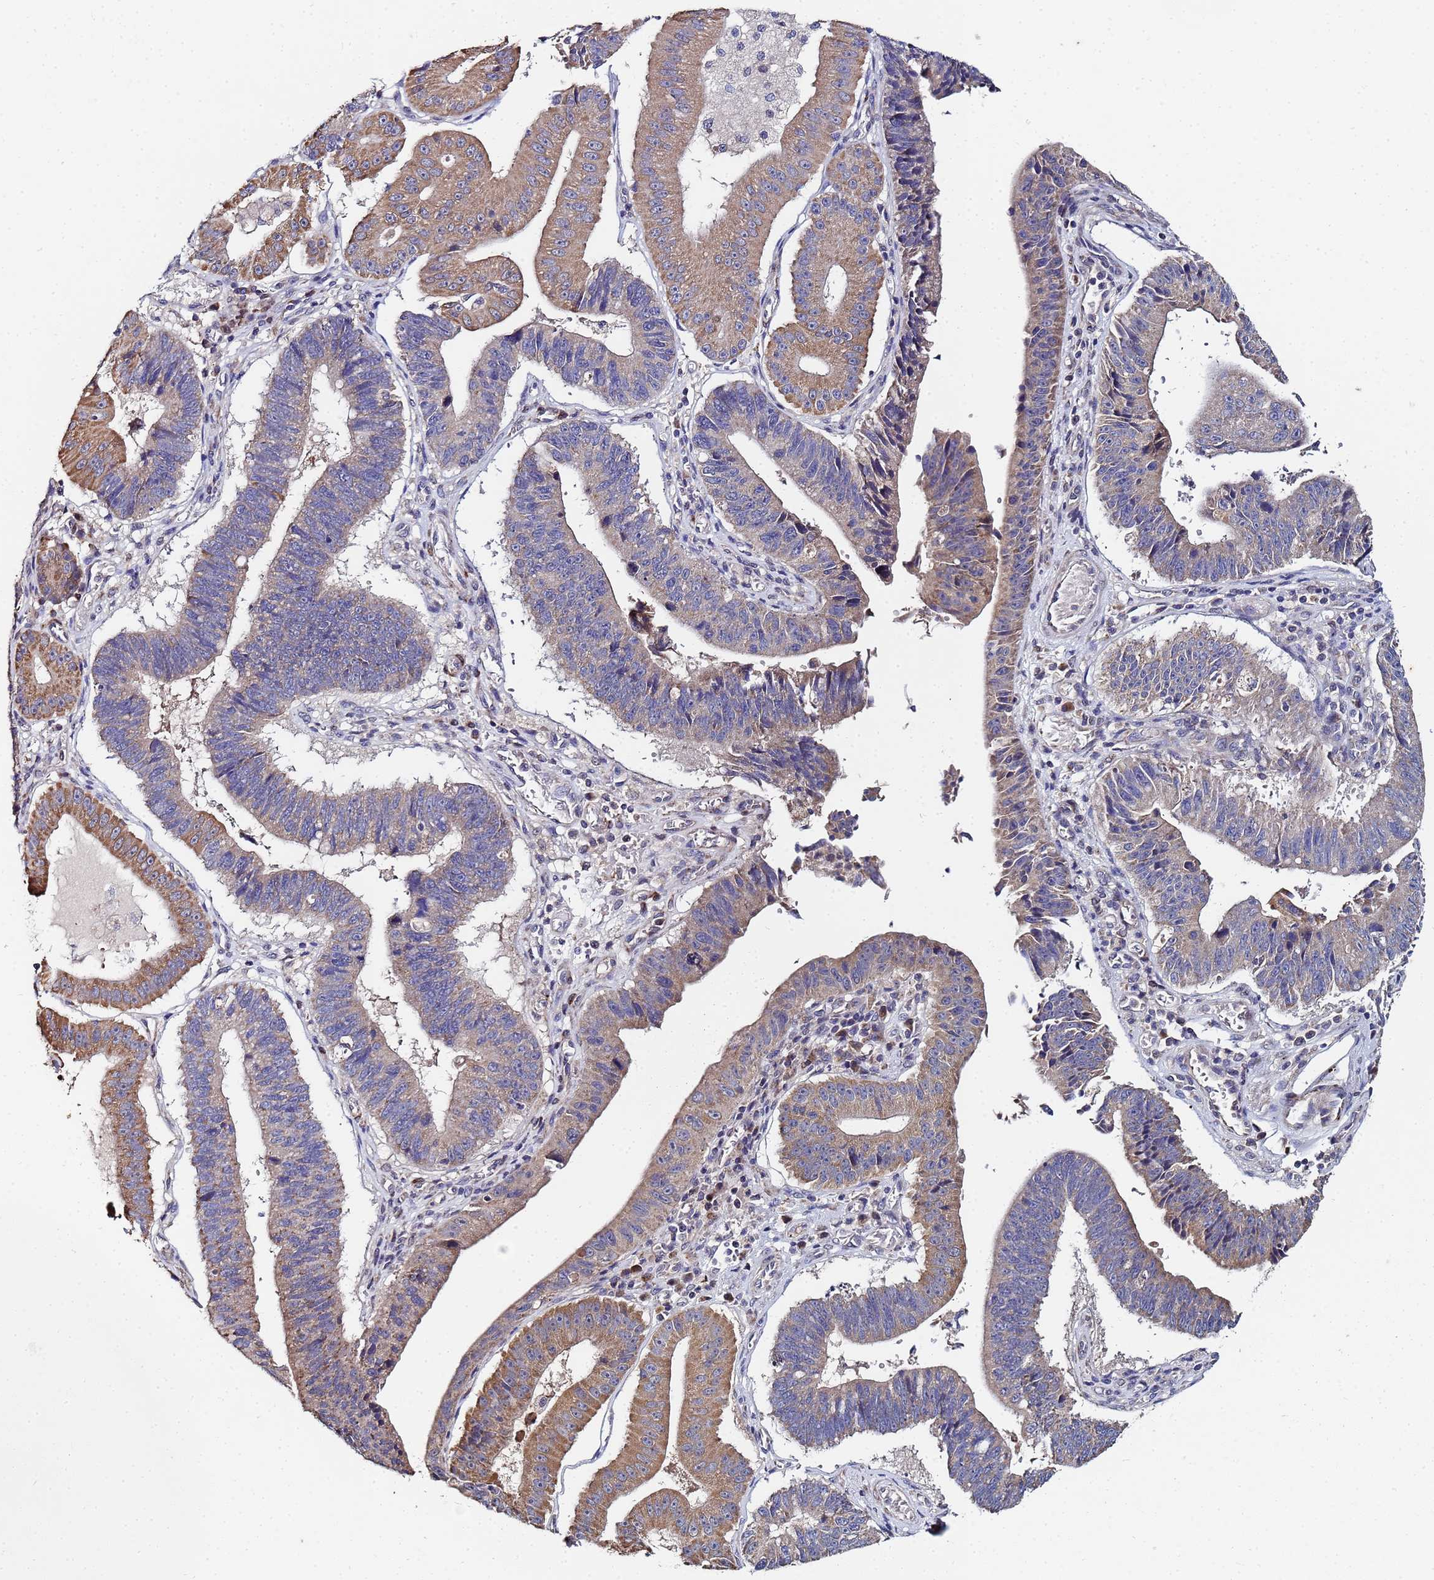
{"staining": {"intensity": "moderate", "quantity": "<25%", "location": "cytoplasmic/membranous"}, "tissue": "stomach cancer", "cell_type": "Tumor cells", "image_type": "cancer", "snomed": [{"axis": "morphology", "description": "Adenocarcinoma, NOS"}, {"axis": "topography", "description": "Stomach"}], "caption": "About <25% of tumor cells in human stomach cancer (adenocarcinoma) show moderate cytoplasmic/membranous protein staining as visualized by brown immunohistochemical staining.", "gene": "C5orf34", "patient": {"sex": "male", "age": 59}}